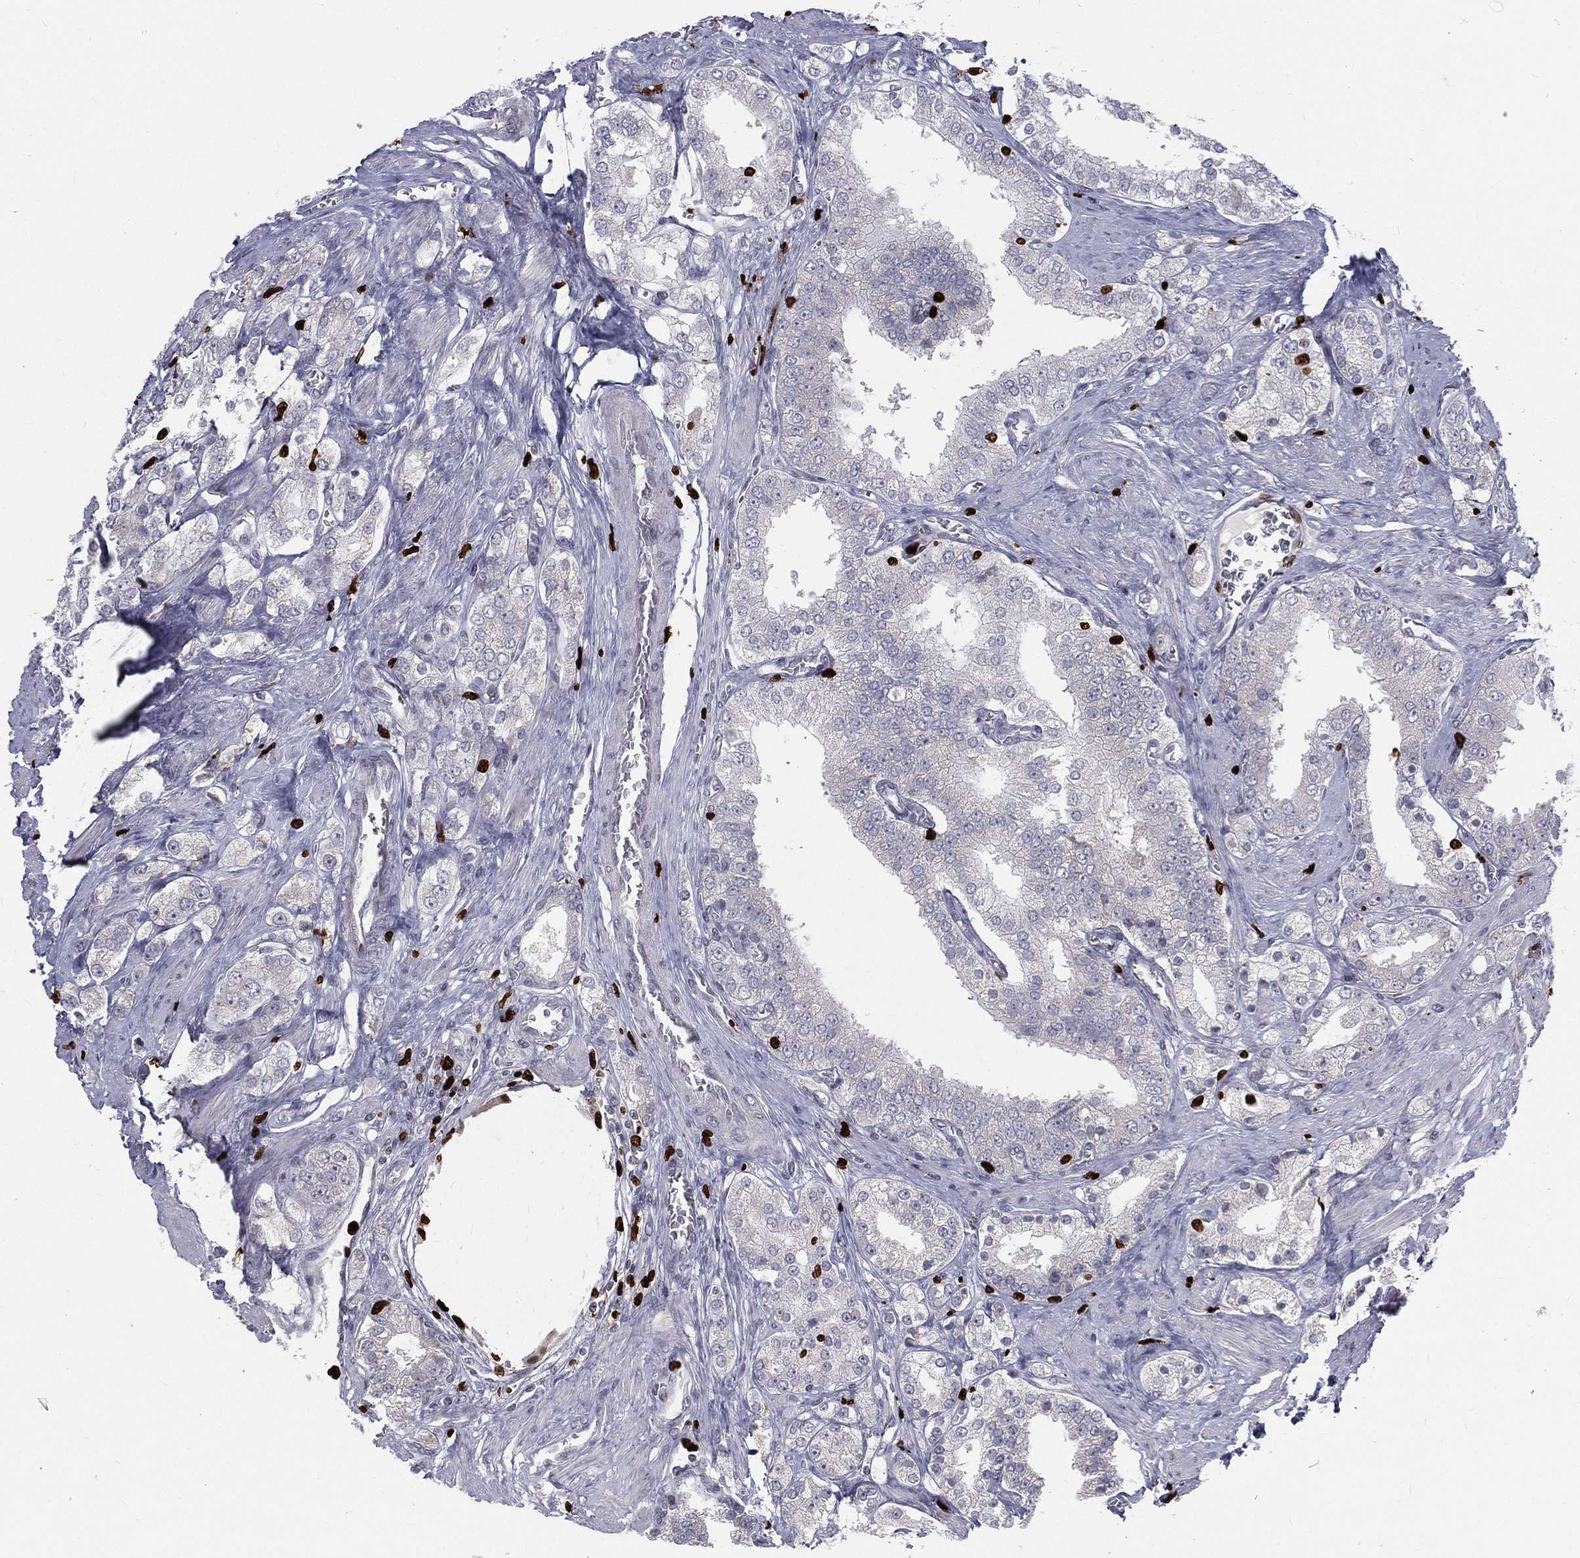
{"staining": {"intensity": "negative", "quantity": "none", "location": "none"}, "tissue": "prostate cancer", "cell_type": "Tumor cells", "image_type": "cancer", "snomed": [{"axis": "morphology", "description": "Adenocarcinoma, NOS"}, {"axis": "topography", "description": "Prostate and seminal vesicle, NOS"}, {"axis": "topography", "description": "Prostate"}], "caption": "Tumor cells are negative for brown protein staining in prostate cancer.", "gene": "MNDA", "patient": {"sex": "male", "age": 67}}